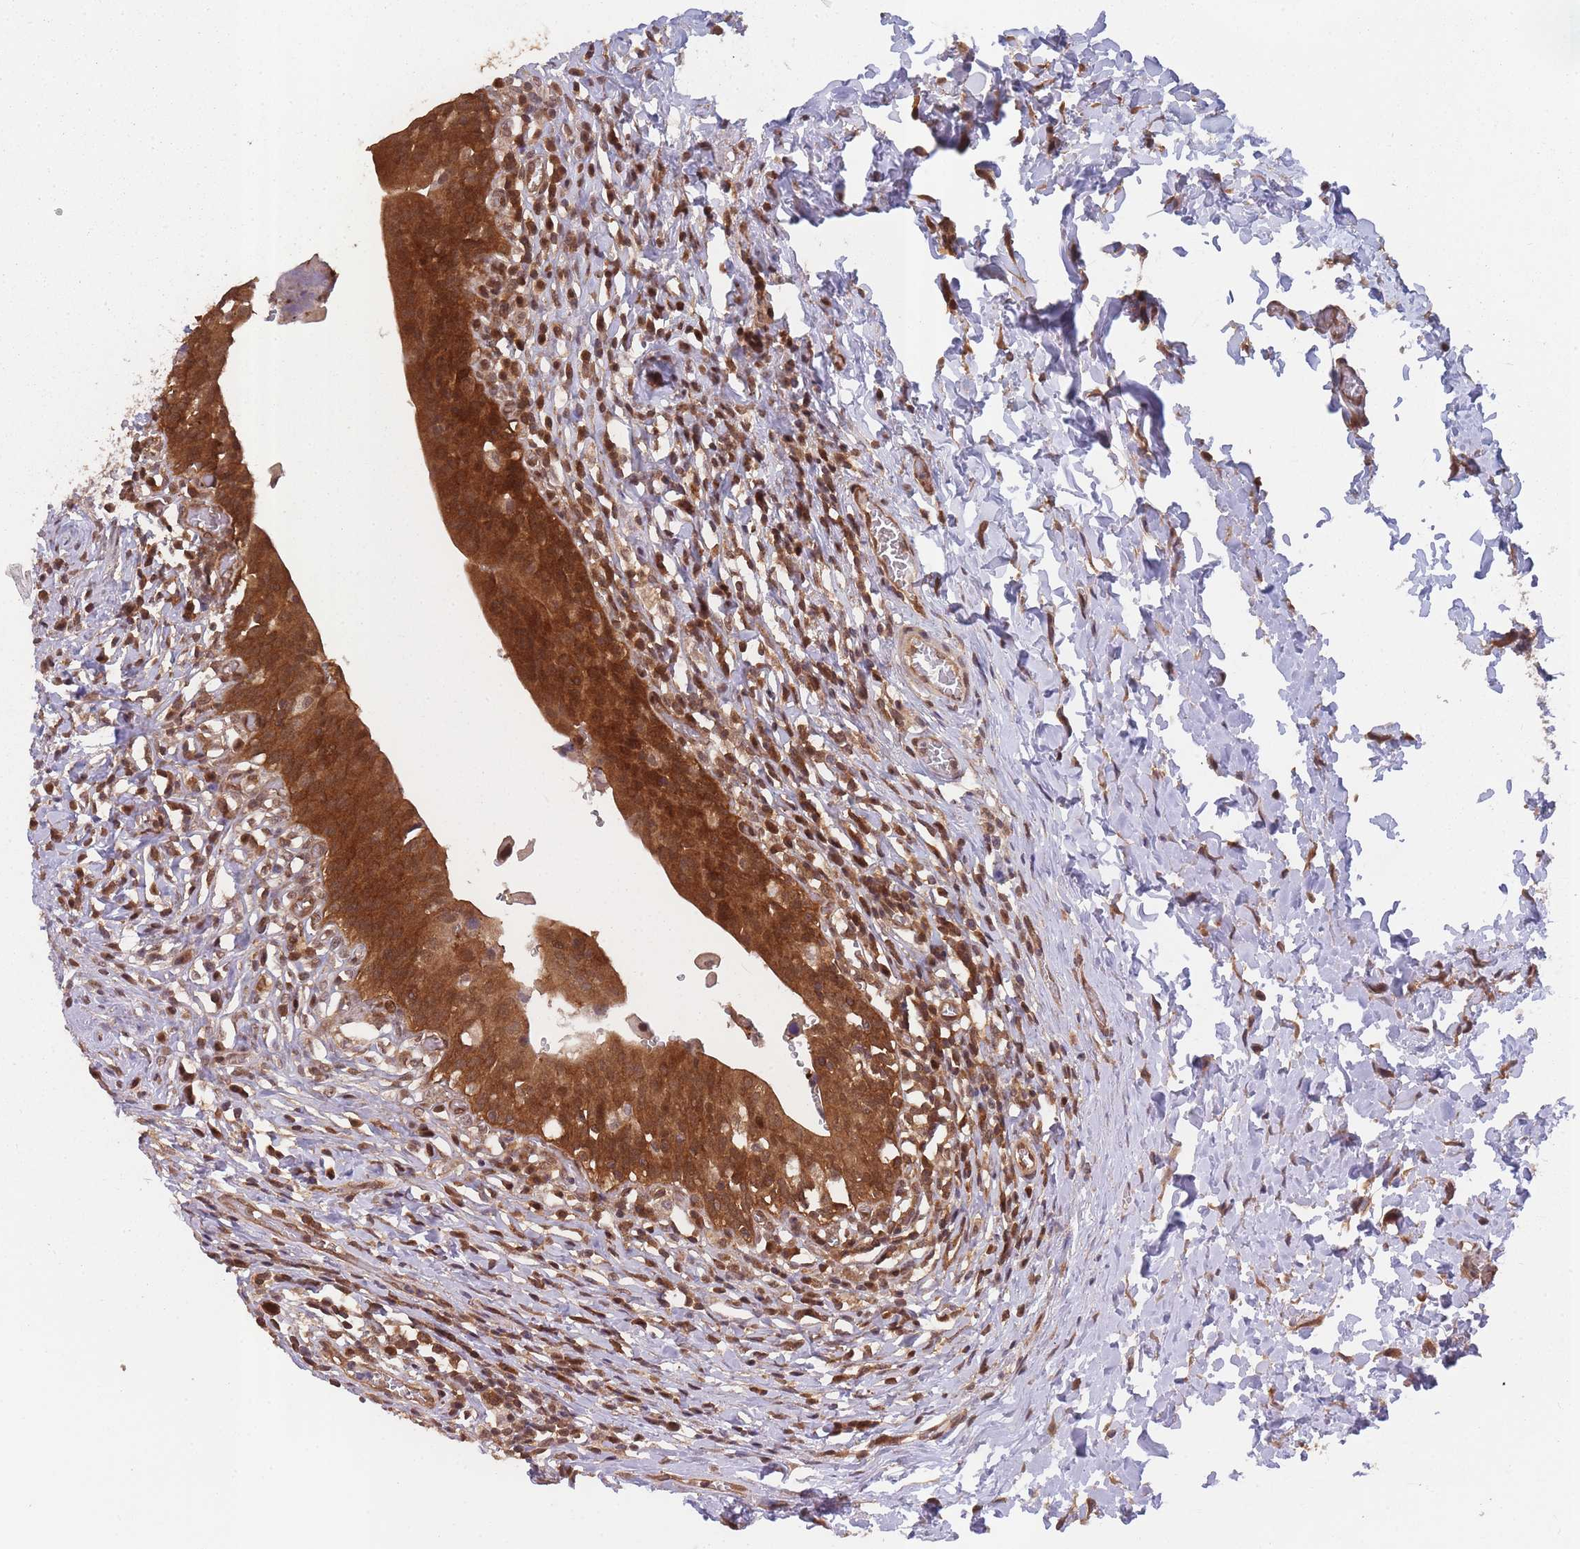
{"staining": {"intensity": "strong", "quantity": ">75%", "location": "cytoplasmic/membranous"}, "tissue": "urinary bladder", "cell_type": "Urothelial cells", "image_type": "normal", "snomed": [{"axis": "morphology", "description": "Normal tissue, NOS"}, {"axis": "morphology", "description": "Inflammation, NOS"}, {"axis": "topography", "description": "Urinary bladder"}], "caption": "Normal urinary bladder exhibits strong cytoplasmic/membranous positivity in about >75% of urothelial cells (DAB IHC with brightfield microscopy, high magnification)..", "gene": "PPP6R3", "patient": {"sex": "male", "age": 64}}